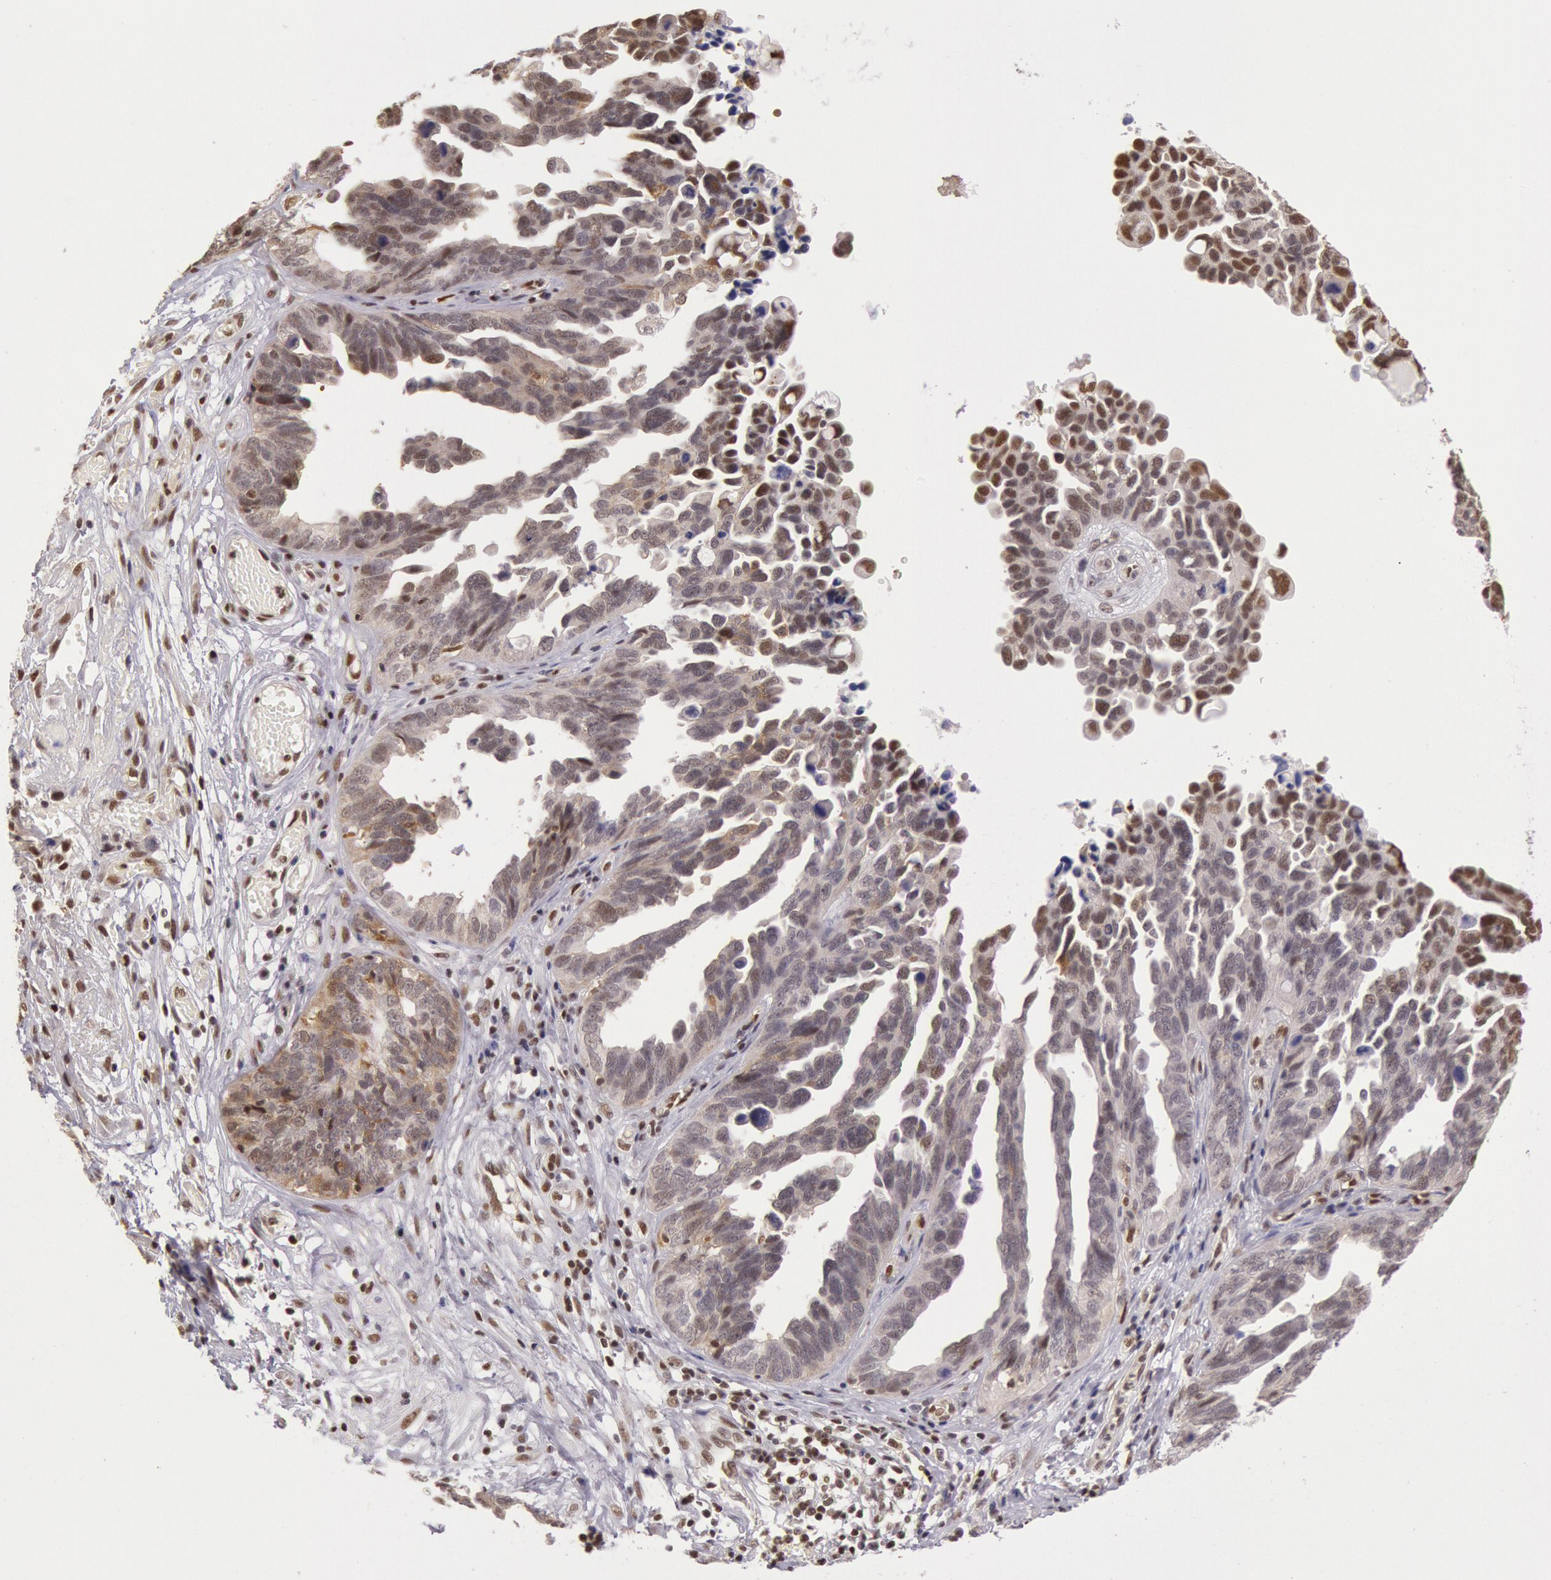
{"staining": {"intensity": "moderate", "quantity": ">75%", "location": "nuclear"}, "tissue": "ovarian cancer", "cell_type": "Tumor cells", "image_type": "cancer", "snomed": [{"axis": "morphology", "description": "Cystadenocarcinoma, serous, NOS"}, {"axis": "topography", "description": "Ovary"}], "caption": "Immunohistochemical staining of serous cystadenocarcinoma (ovarian) demonstrates moderate nuclear protein positivity in approximately >75% of tumor cells.", "gene": "ESS2", "patient": {"sex": "female", "age": 64}}